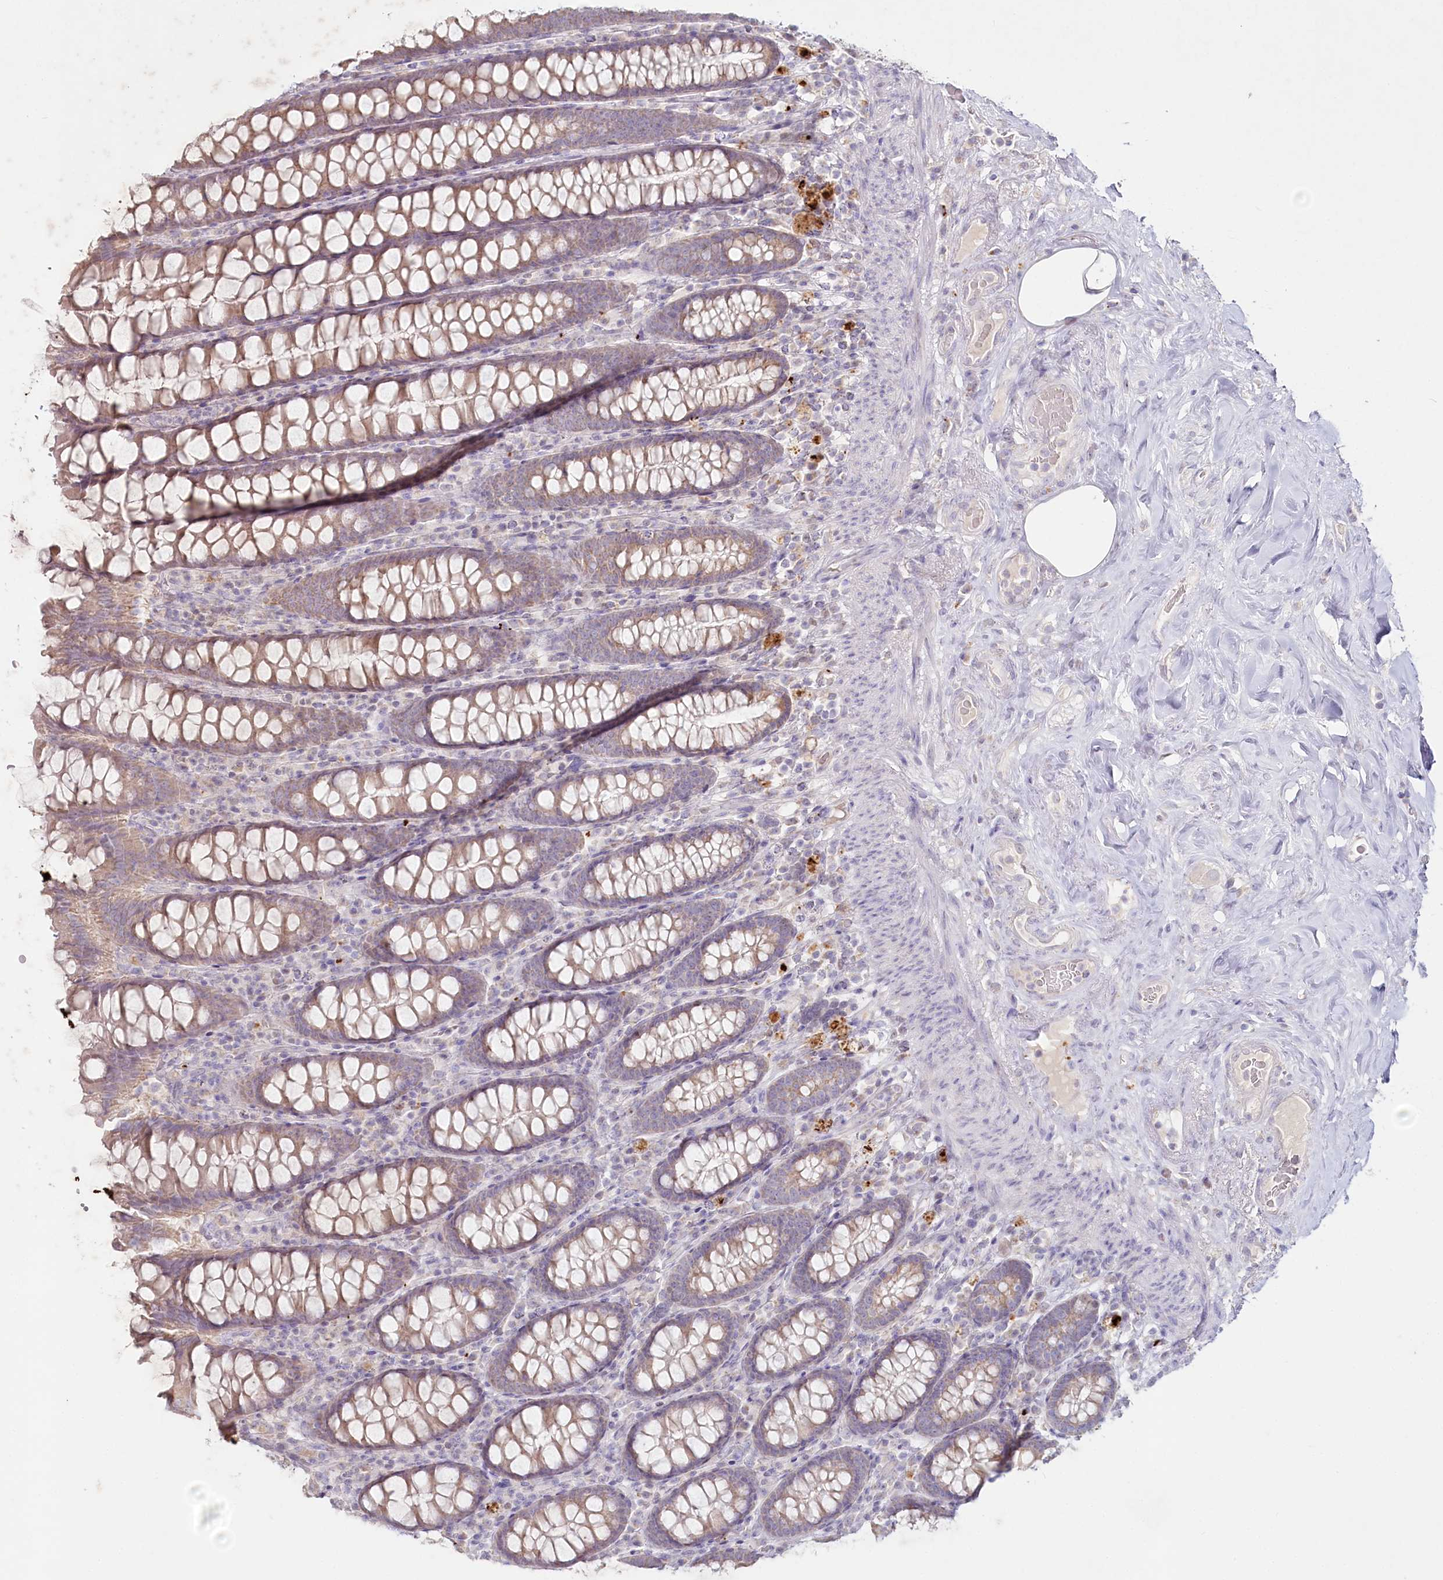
{"staining": {"intensity": "negative", "quantity": "none", "location": "none"}, "tissue": "colon", "cell_type": "Endothelial cells", "image_type": "normal", "snomed": [{"axis": "morphology", "description": "Normal tissue, NOS"}, {"axis": "topography", "description": "Colon"}], "caption": "This is a histopathology image of immunohistochemistry staining of unremarkable colon, which shows no staining in endothelial cells.", "gene": "PSAPL1", "patient": {"sex": "female", "age": 79}}